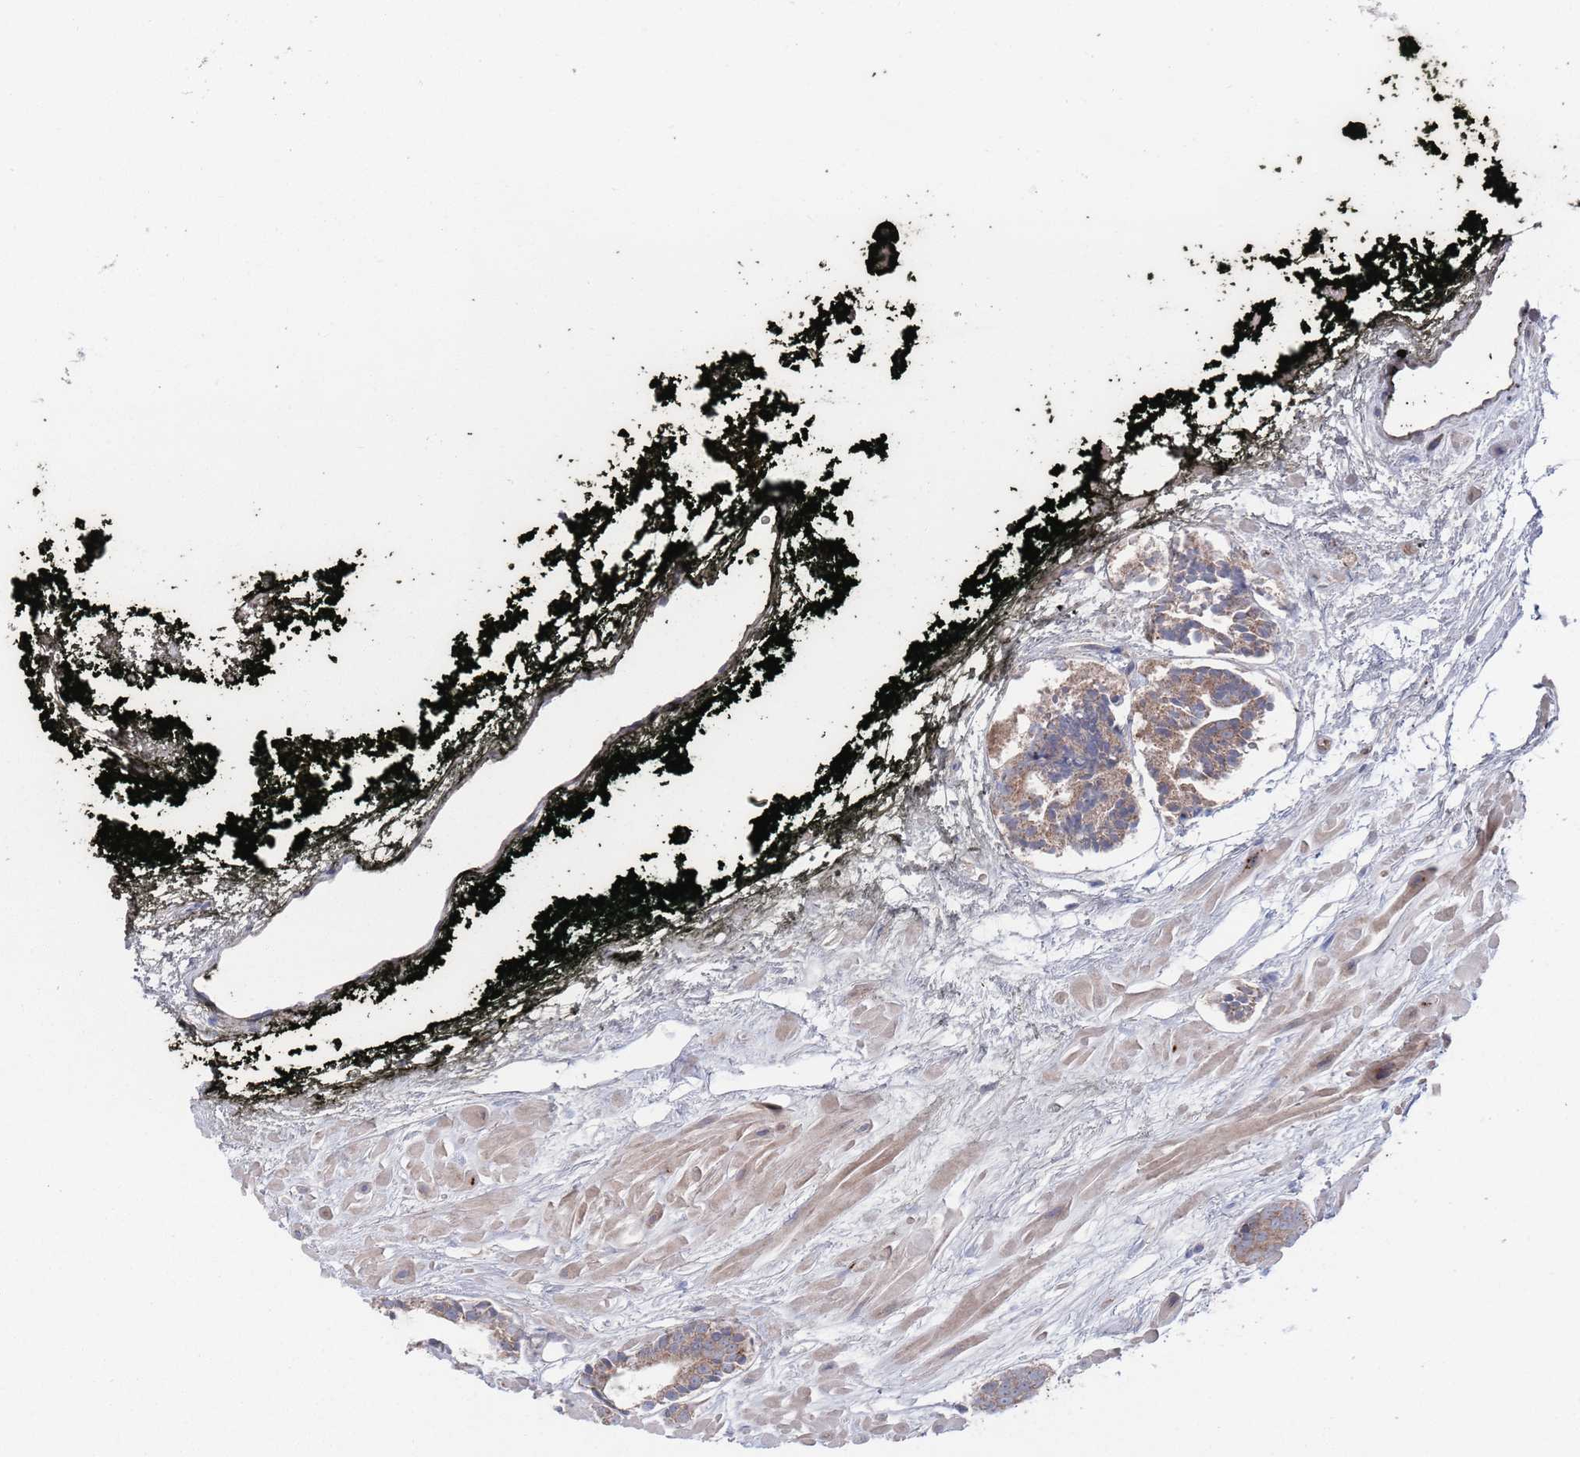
{"staining": {"intensity": "moderate", "quantity": ">75%", "location": "cytoplasmic/membranous"}, "tissue": "prostate cancer", "cell_type": "Tumor cells", "image_type": "cancer", "snomed": [{"axis": "morphology", "description": "Adenocarcinoma, High grade"}, {"axis": "topography", "description": "Prostate"}], "caption": "The micrograph shows staining of prostate cancer (high-grade adenocarcinoma), revealing moderate cytoplasmic/membranous protein positivity (brown color) within tumor cells.", "gene": "CCDC106", "patient": {"sex": "male", "age": 71}}